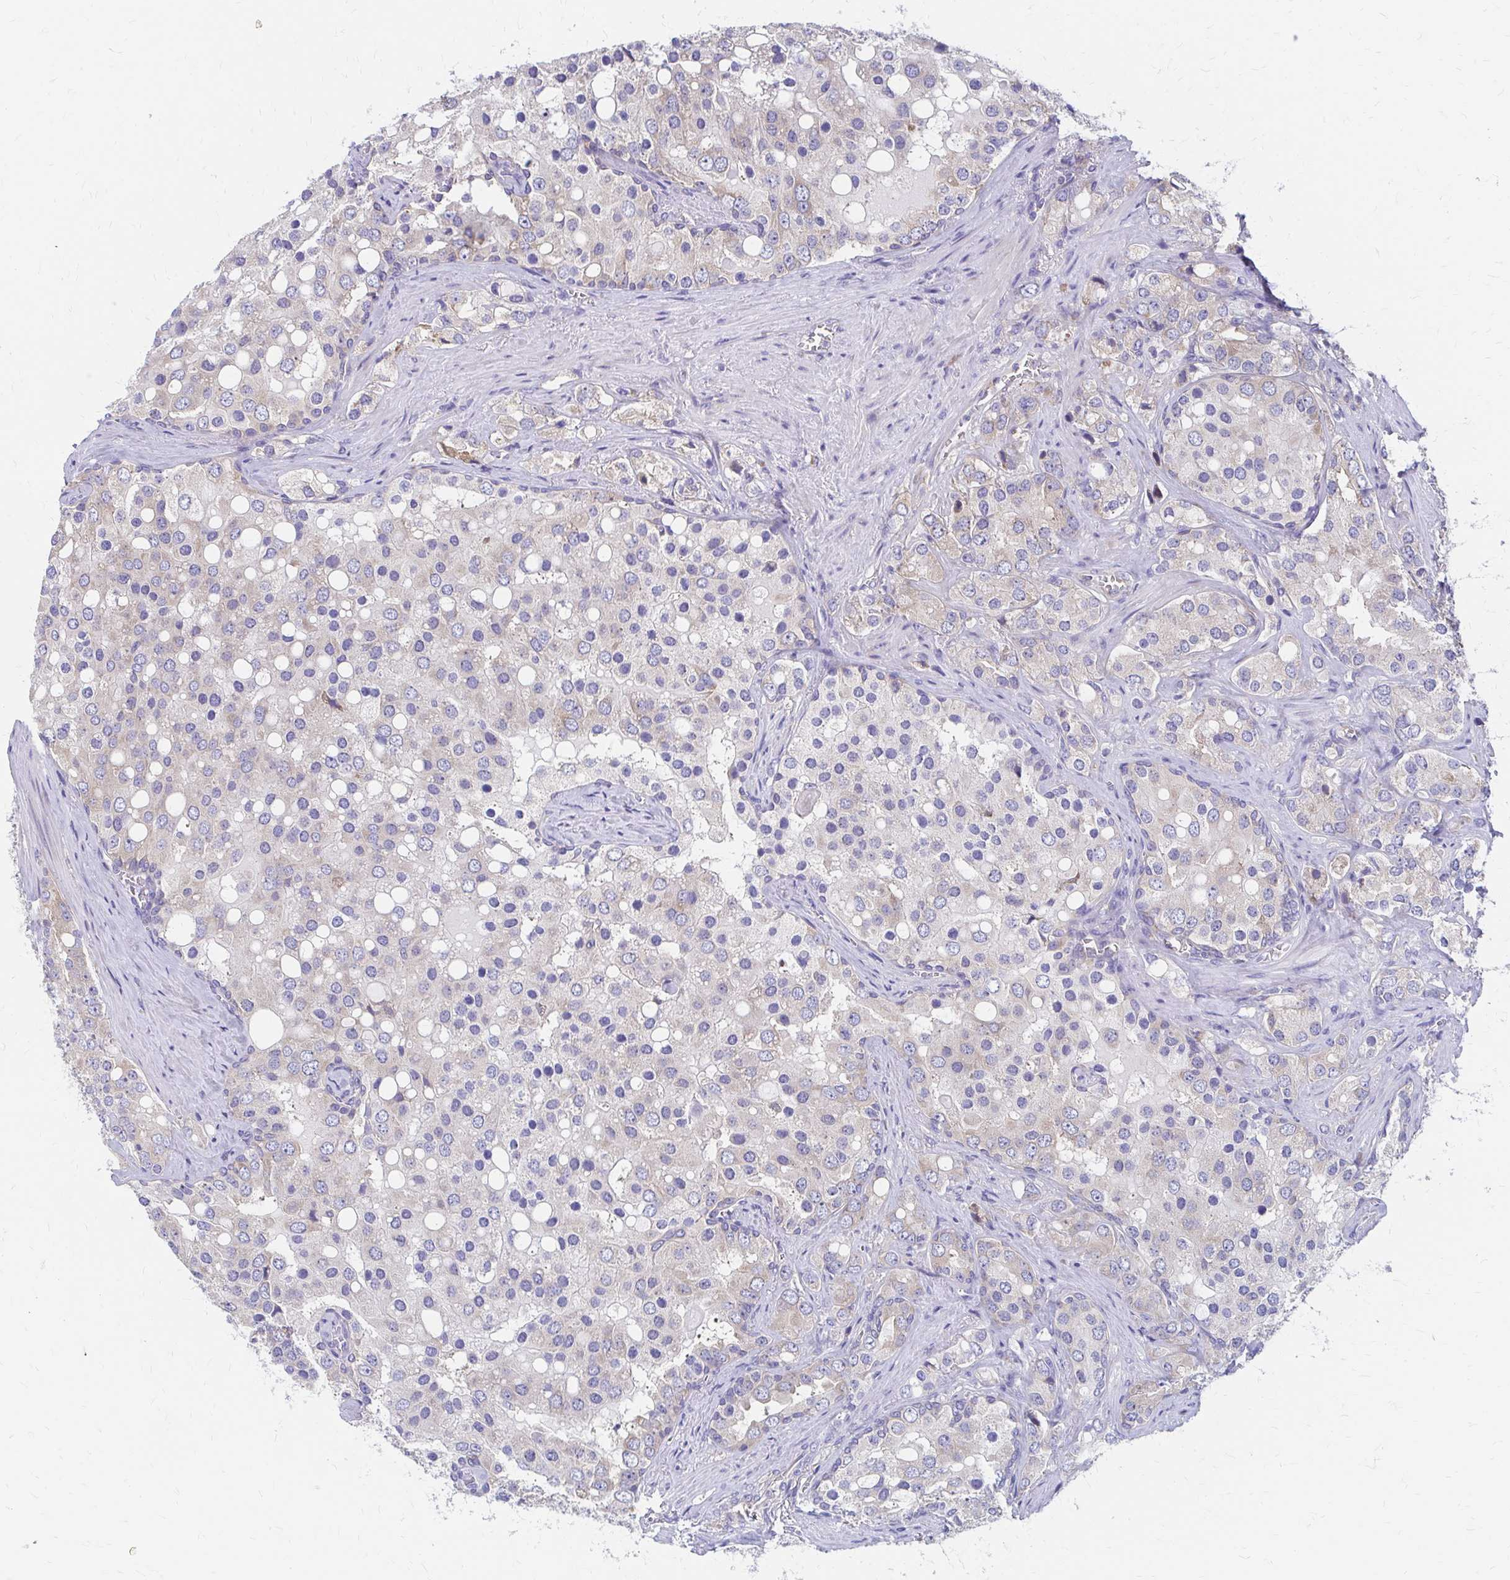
{"staining": {"intensity": "negative", "quantity": "none", "location": "none"}, "tissue": "prostate cancer", "cell_type": "Tumor cells", "image_type": "cancer", "snomed": [{"axis": "morphology", "description": "Adenocarcinoma, High grade"}, {"axis": "topography", "description": "Prostate"}], "caption": "Human high-grade adenocarcinoma (prostate) stained for a protein using immunohistochemistry (IHC) exhibits no positivity in tumor cells.", "gene": "RPL27A", "patient": {"sex": "male", "age": 67}}